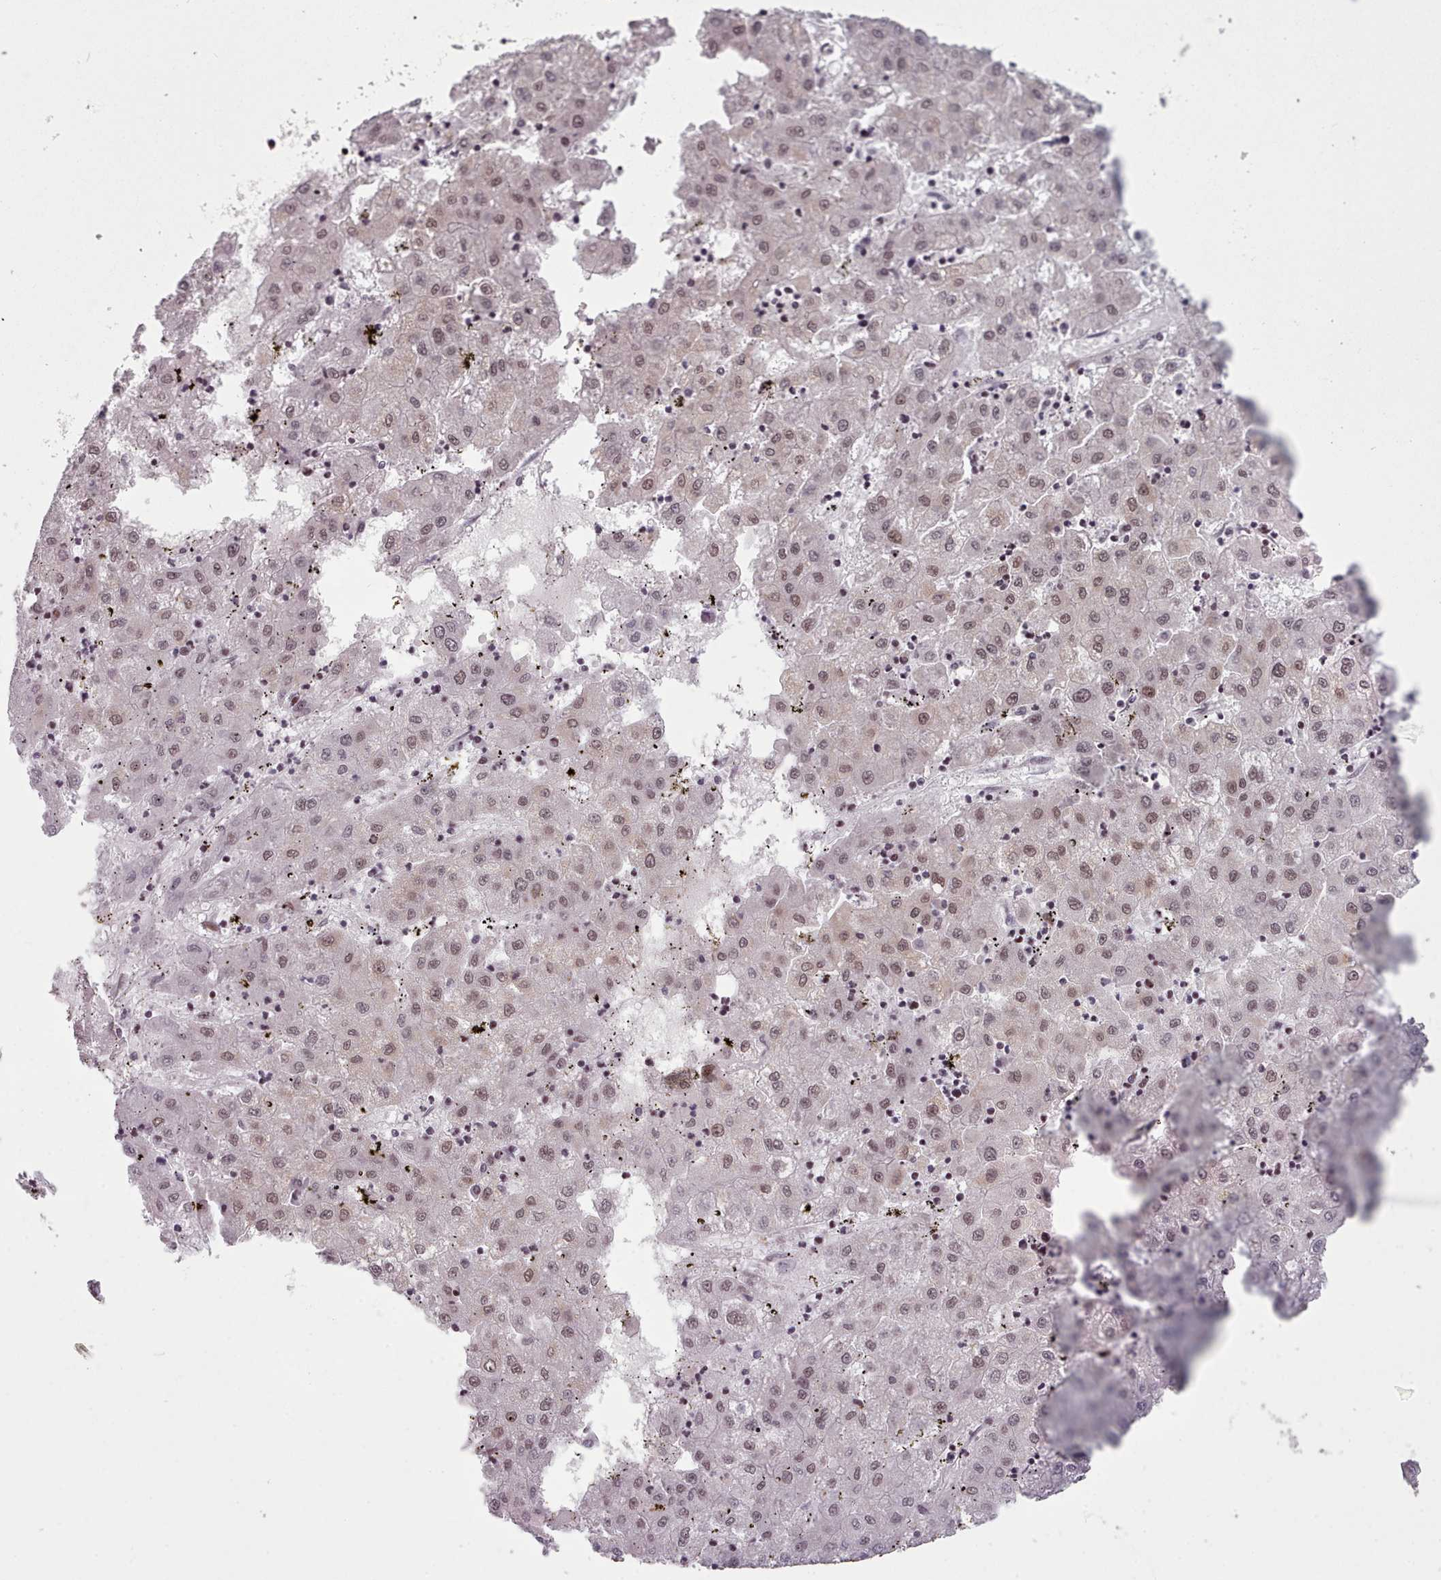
{"staining": {"intensity": "weak", "quantity": ">75%", "location": "nuclear"}, "tissue": "liver cancer", "cell_type": "Tumor cells", "image_type": "cancer", "snomed": [{"axis": "morphology", "description": "Carcinoma, Hepatocellular, NOS"}, {"axis": "topography", "description": "Liver"}], "caption": "Liver cancer stained with DAB immunohistochemistry (IHC) shows low levels of weak nuclear staining in about >75% of tumor cells.", "gene": "SRSF9", "patient": {"sex": "male", "age": 72}}